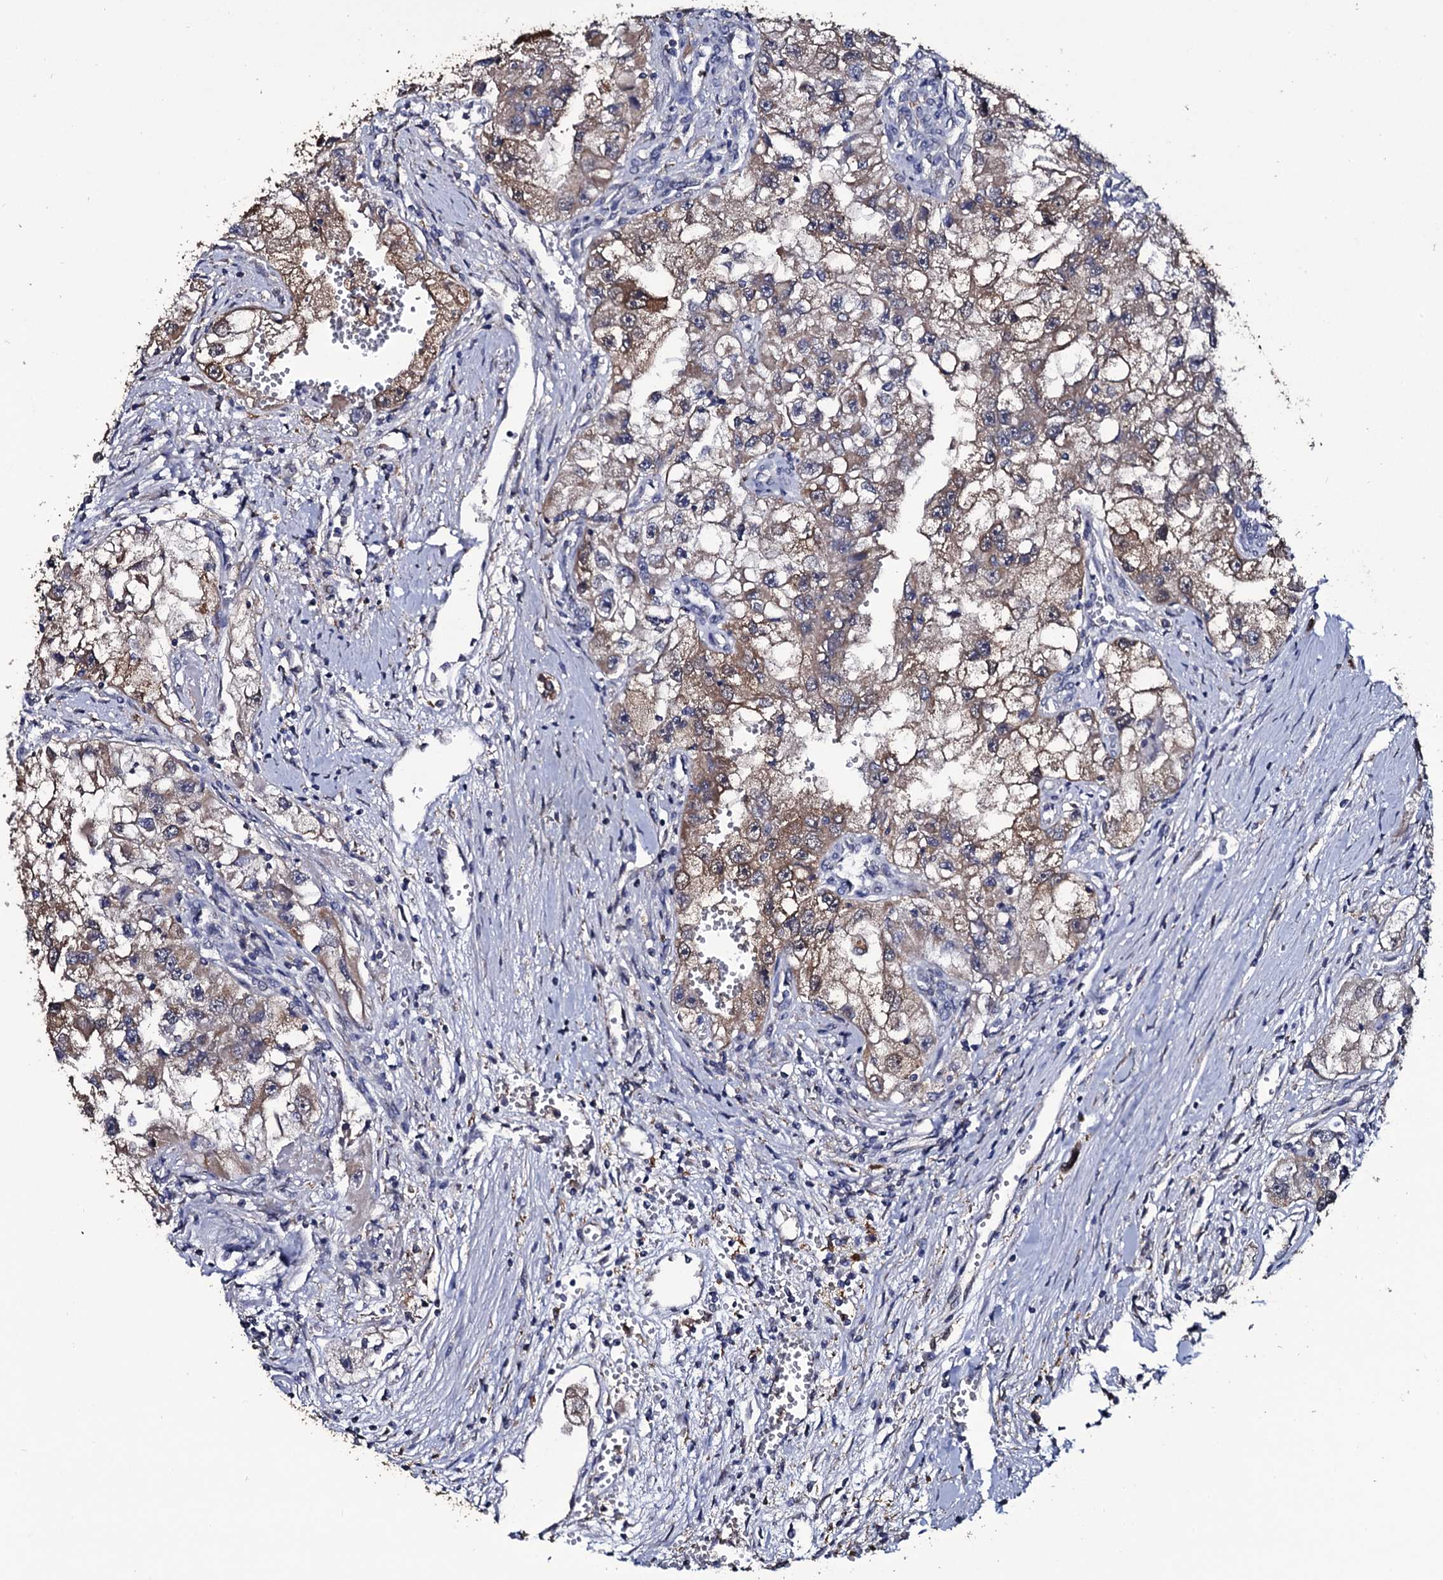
{"staining": {"intensity": "moderate", "quantity": "25%-75%", "location": "cytoplasmic/membranous"}, "tissue": "renal cancer", "cell_type": "Tumor cells", "image_type": "cancer", "snomed": [{"axis": "morphology", "description": "Adenocarcinoma, NOS"}, {"axis": "topography", "description": "Kidney"}], "caption": "A medium amount of moderate cytoplasmic/membranous positivity is appreciated in approximately 25%-75% of tumor cells in renal cancer tissue. Using DAB (brown) and hematoxylin (blue) stains, captured at high magnification using brightfield microscopy.", "gene": "CRYL1", "patient": {"sex": "male", "age": 63}}